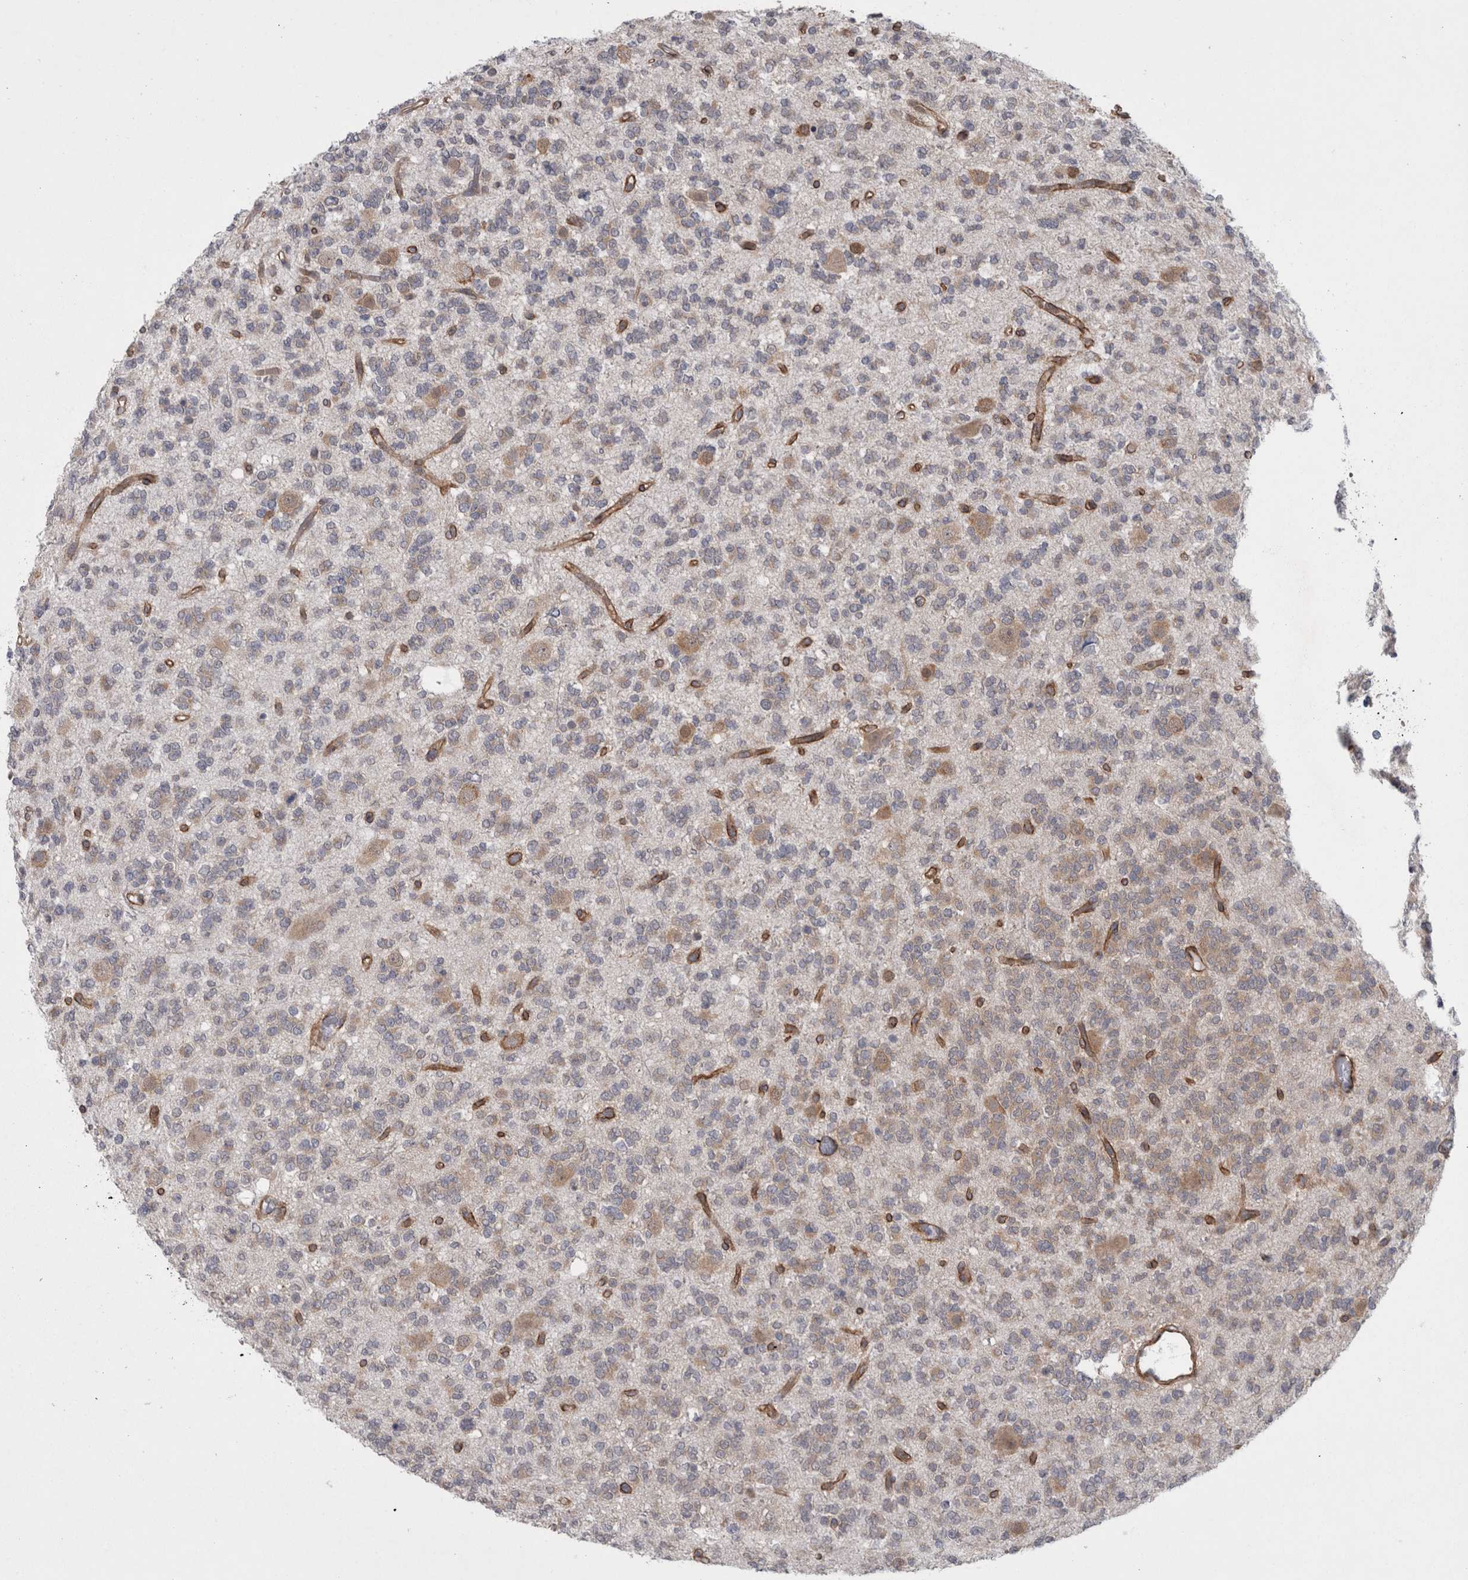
{"staining": {"intensity": "weak", "quantity": "25%-75%", "location": "cytoplasmic/membranous"}, "tissue": "glioma", "cell_type": "Tumor cells", "image_type": "cancer", "snomed": [{"axis": "morphology", "description": "Glioma, malignant, Low grade"}, {"axis": "topography", "description": "Brain"}], "caption": "A brown stain highlights weak cytoplasmic/membranous positivity of a protein in low-grade glioma (malignant) tumor cells.", "gene": "DDX6", "patient": {"sex": "male", "age": 38}}